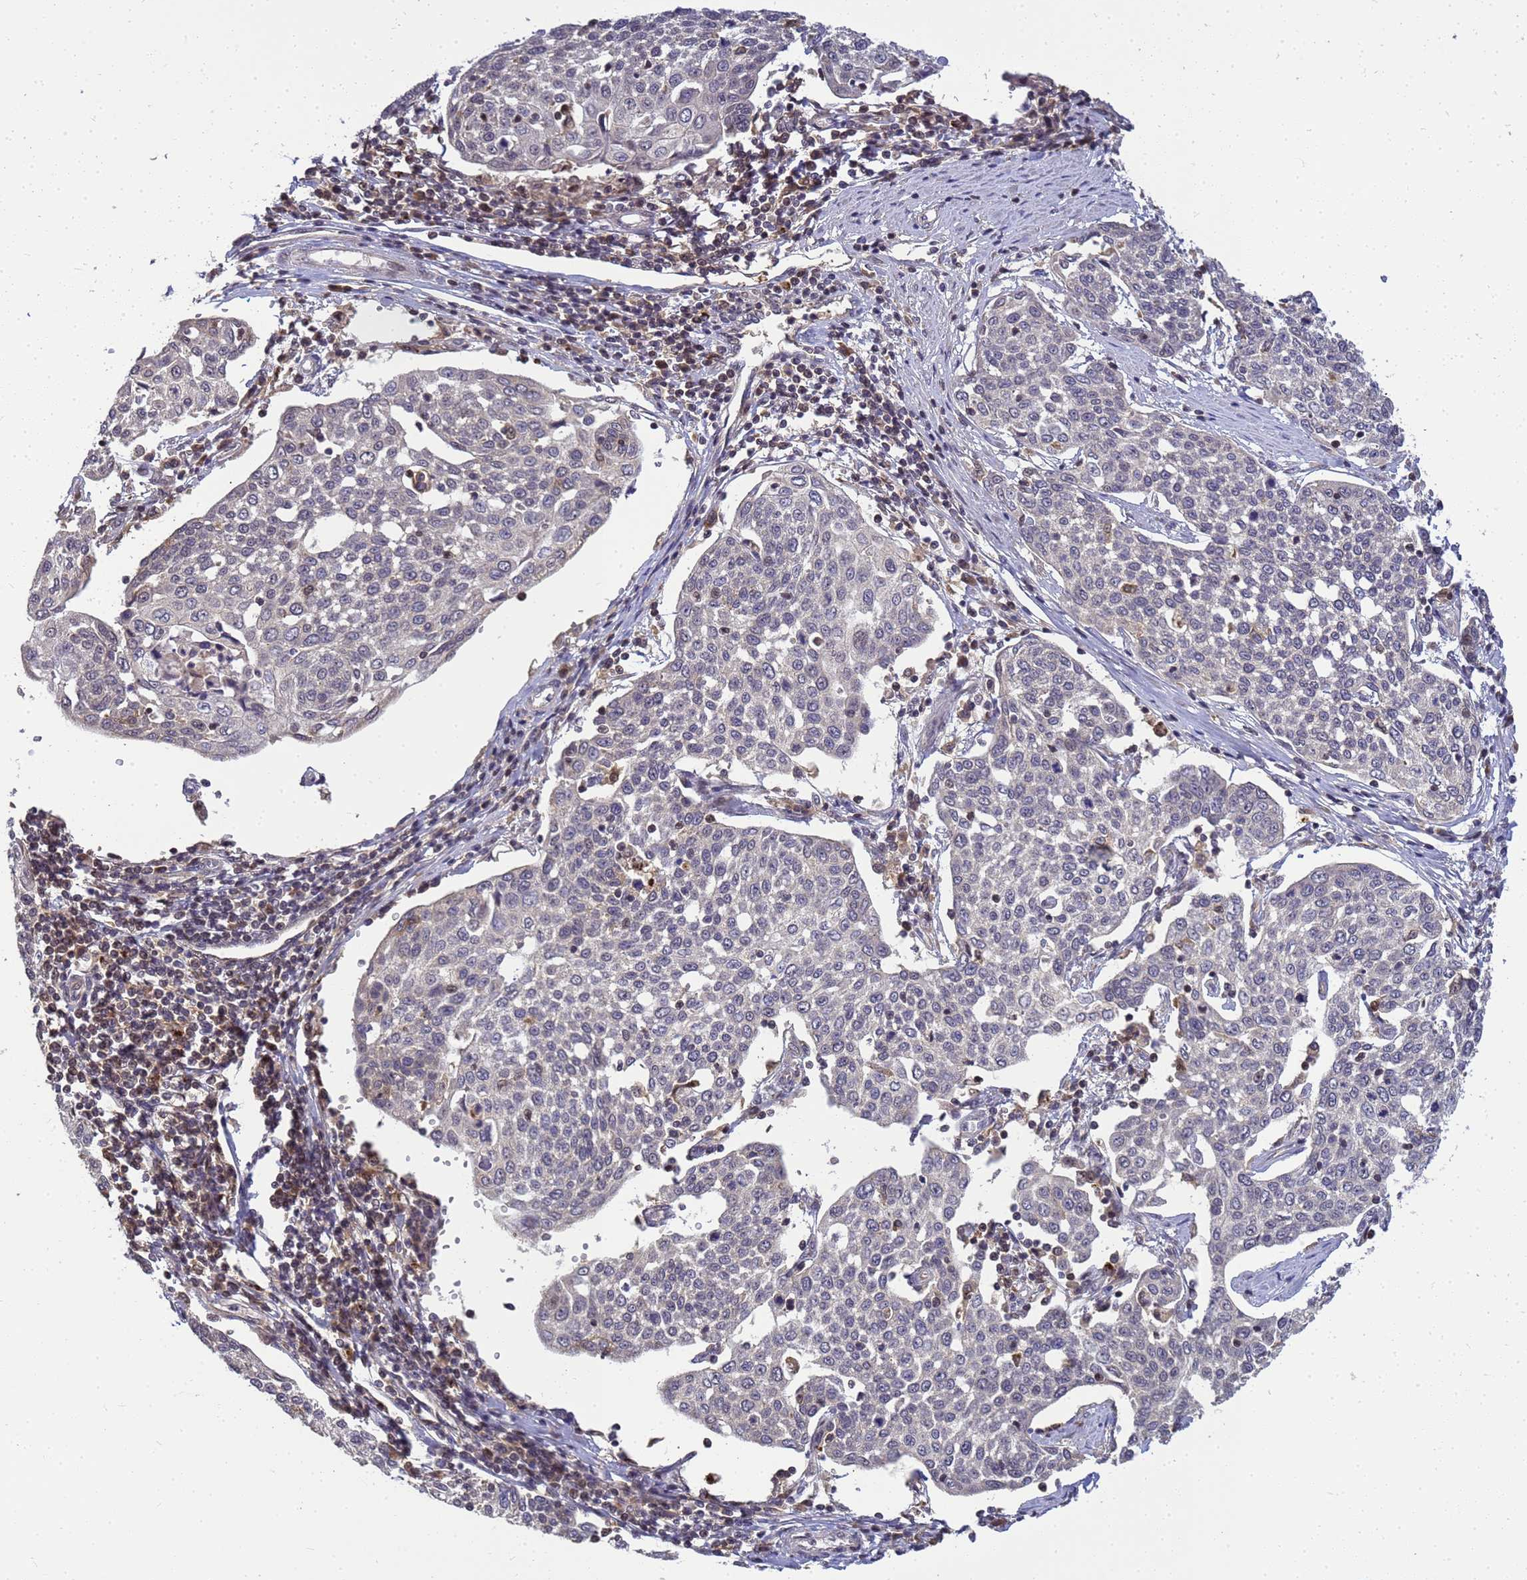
{"staining": {"intensity": "negative", "quantity": "none", "location": "none"}, "tissue": "cervical cancer", "cell_type": "Tumor cells", "image_type": "cancer", "snomed": [{"axis": "morphology", "description": "Squamous cell carcinoma, NOS"}, {"axis": "topography", "description": "Cervix"}], "caption": "Tumor cells show no significant protein staining in squamous cell carcinoma (cervical). Brightfield microscopy of immunohistochemistry stained with DAB (3,3'-diaminobenzidine) (brown) and hematoxylin (blue), captured at high magnification.", "gene": "TMEM74B", "patient": {"sex": "female", "age": 34}}